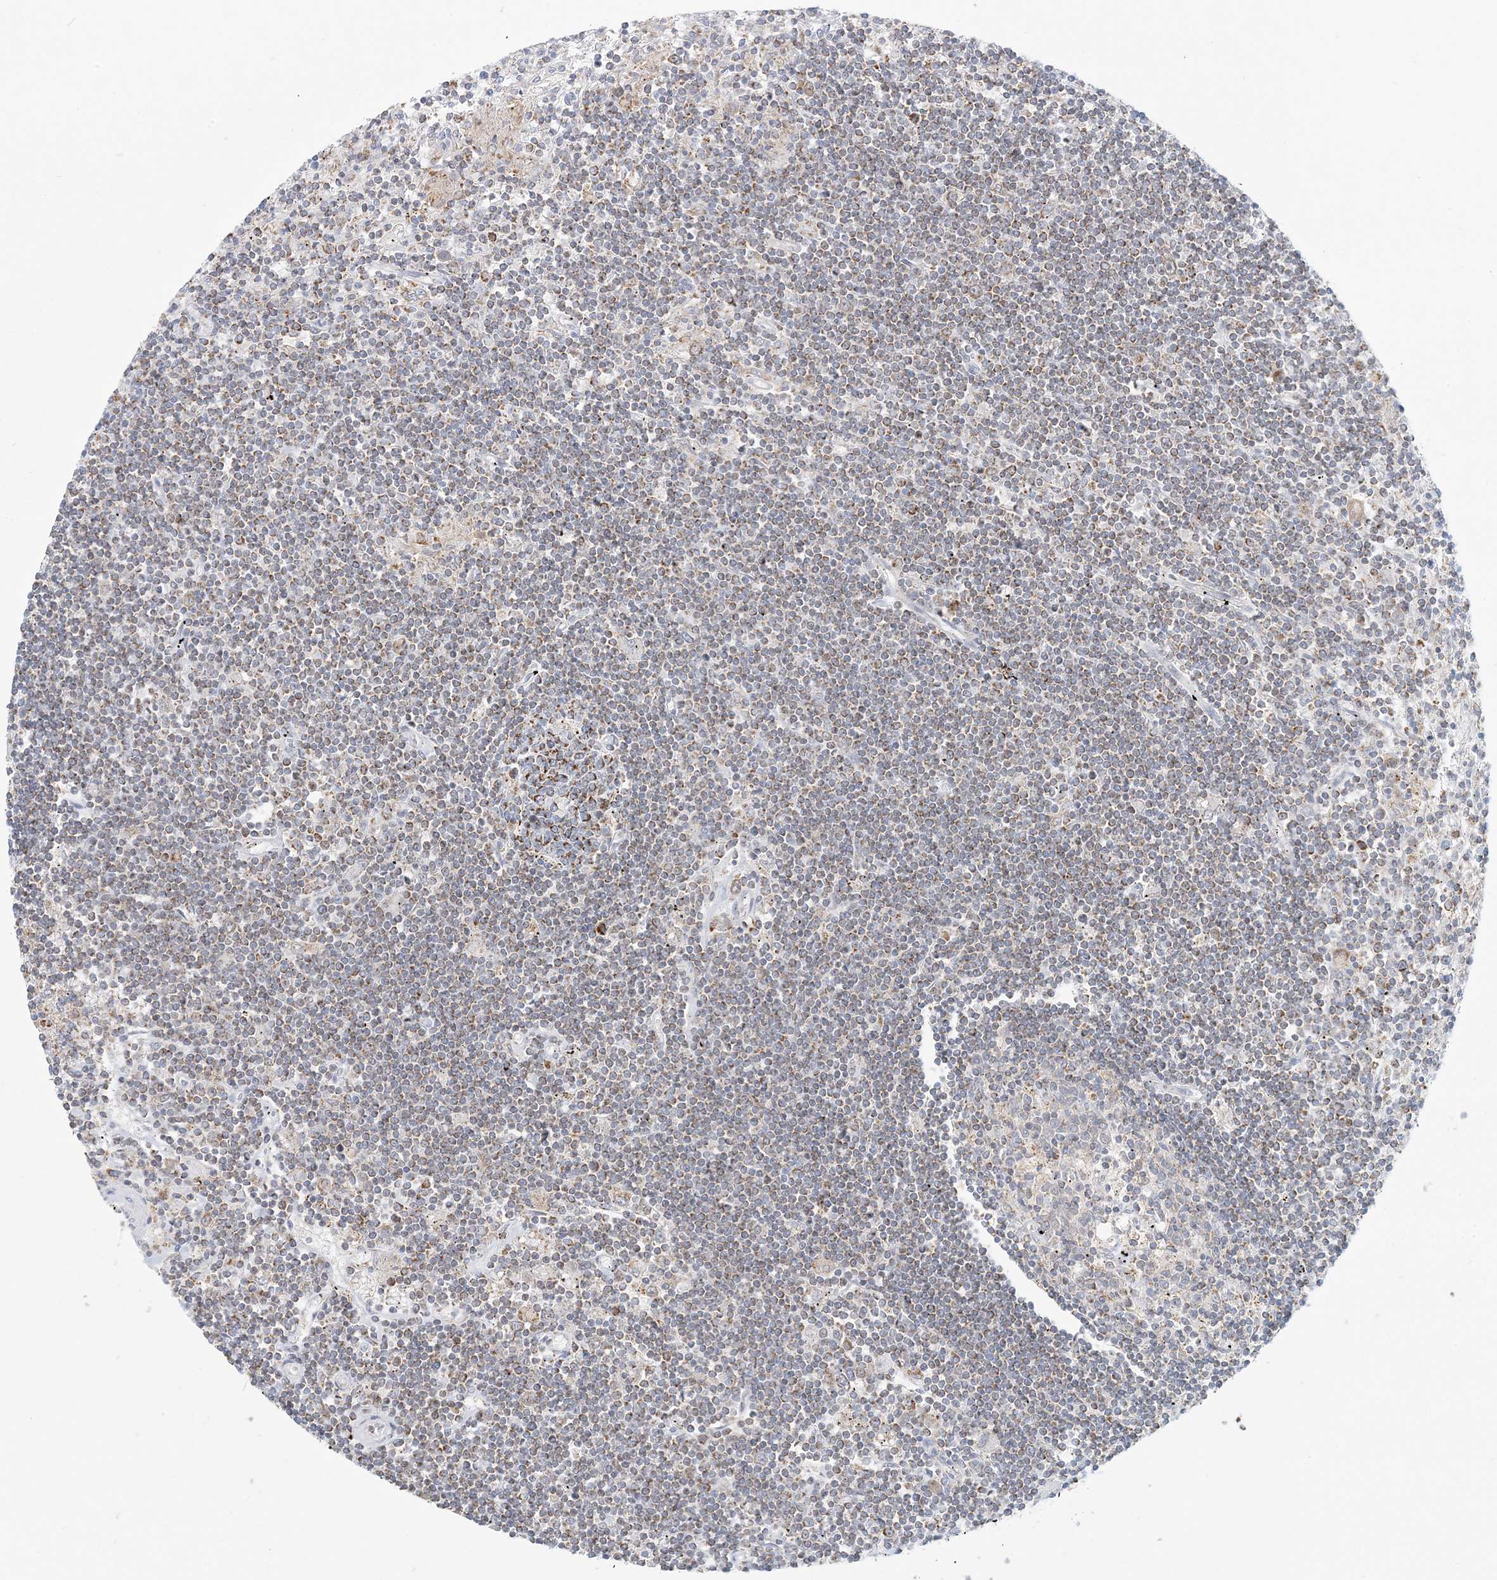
{"staining": {"intensity": "moderate", "quantity": ">75%", "location": "cytoplasmic/membranous"}, "tissue": "lymphoma", "cell_type": "Tumor cells", "image_type": "cancer", "snomed": [{"axis": "morphology", "description": "Malignant lymphoma, non-Hodgkin's type, Low grade"}, {"axis": "topography", "description": "Spleen"}], "caption": "This photomicrograph shows immunohistochemistry (IHC) staining of human lymphoma, with medium moderate cytoplasmic/membranous staining in approximately >75% of tumor cells.", "gene": "BDH1", "patient": {"sex": "male", "age": 76}}